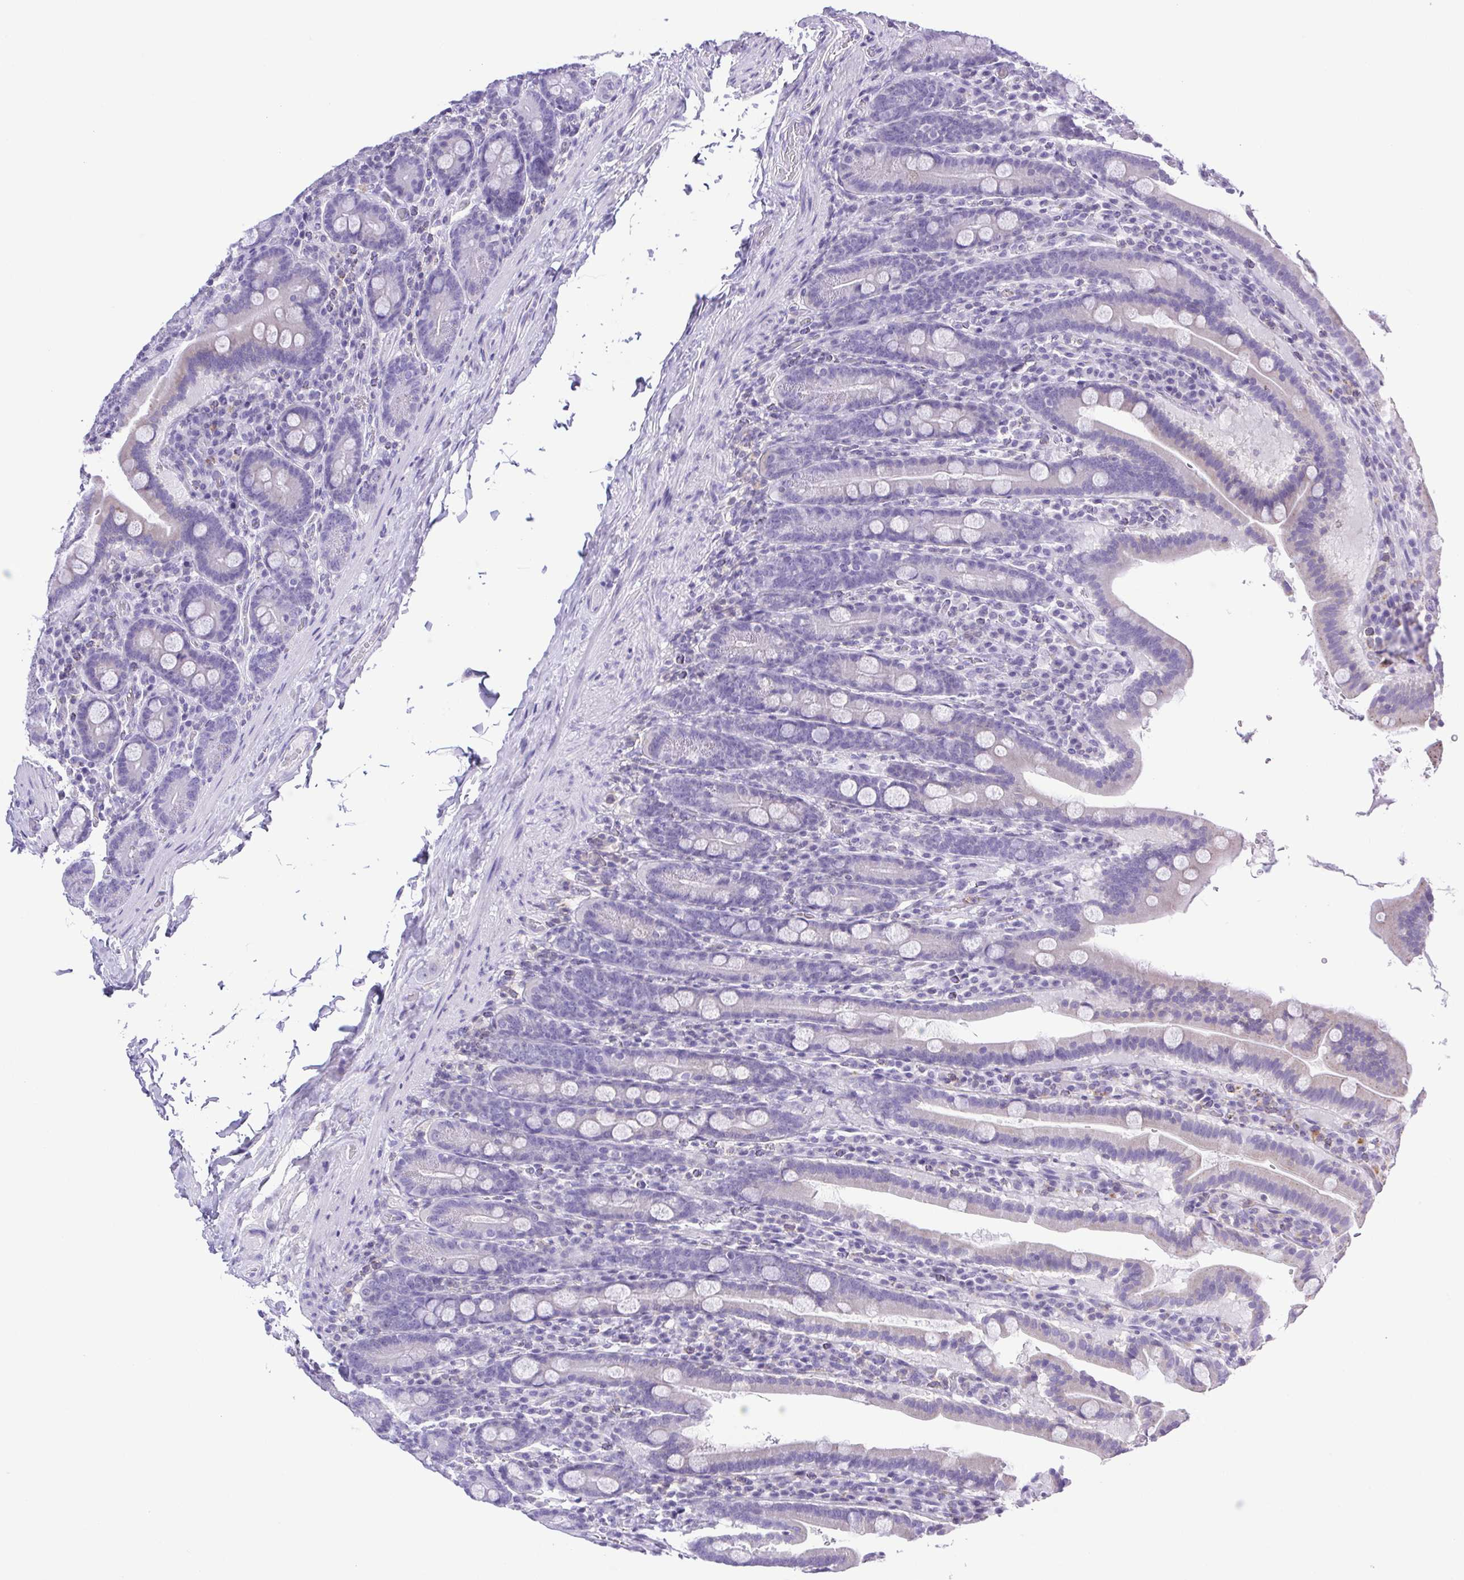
{"staining": {"intensity": "negative", "quantity": "none", "location": "none"}, "tissue": "small intestine", "cell_type": "Glandular cells", "image_type": "normal", "snomed": [{"axis": "morphology", "description": "Normal tissue, NOS"}, {"axis": "topography", "description": "Small intestine"}], "caption": "DAB immunohistochemical staining of benign small intestine shows no significant positivity in glandular cells. (DAB IHC with hematoxylin counter stain).", "gene": "SYNPR", "patient": {"sex": "male", "age": 26}}